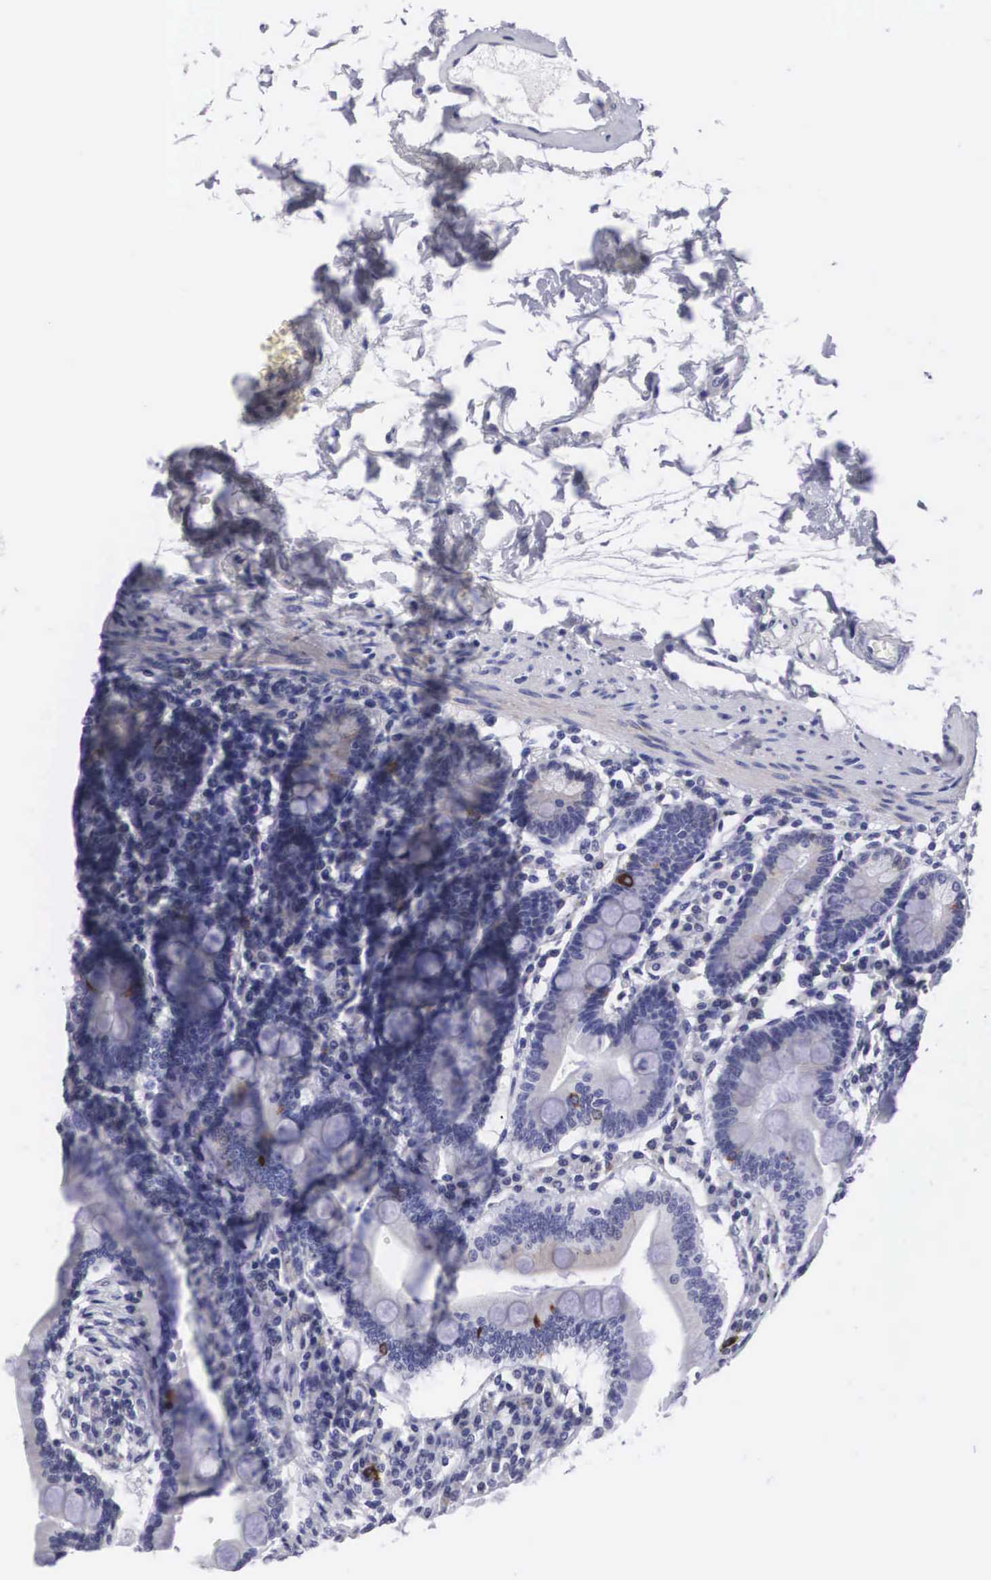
{"staining": {"intensity": "weak", "quantity": "<25%", "location": "cytoplasmic/membranous"}, "tissue": "duodenum", "cell_type": "Glandular cells", "image_type": "normal", "snomed": [{"axis": "morphology", "description": "Normal tissue, NOS"}, {"axis": "topography", "description": "Duodenum"}], "caption": "Human duodenum stained for a protein using immunohistochemistry demonstrates no positivity in glandular cells.", "gene": "ARMCX3", "patient": {"sex": "female", "age": 77}}